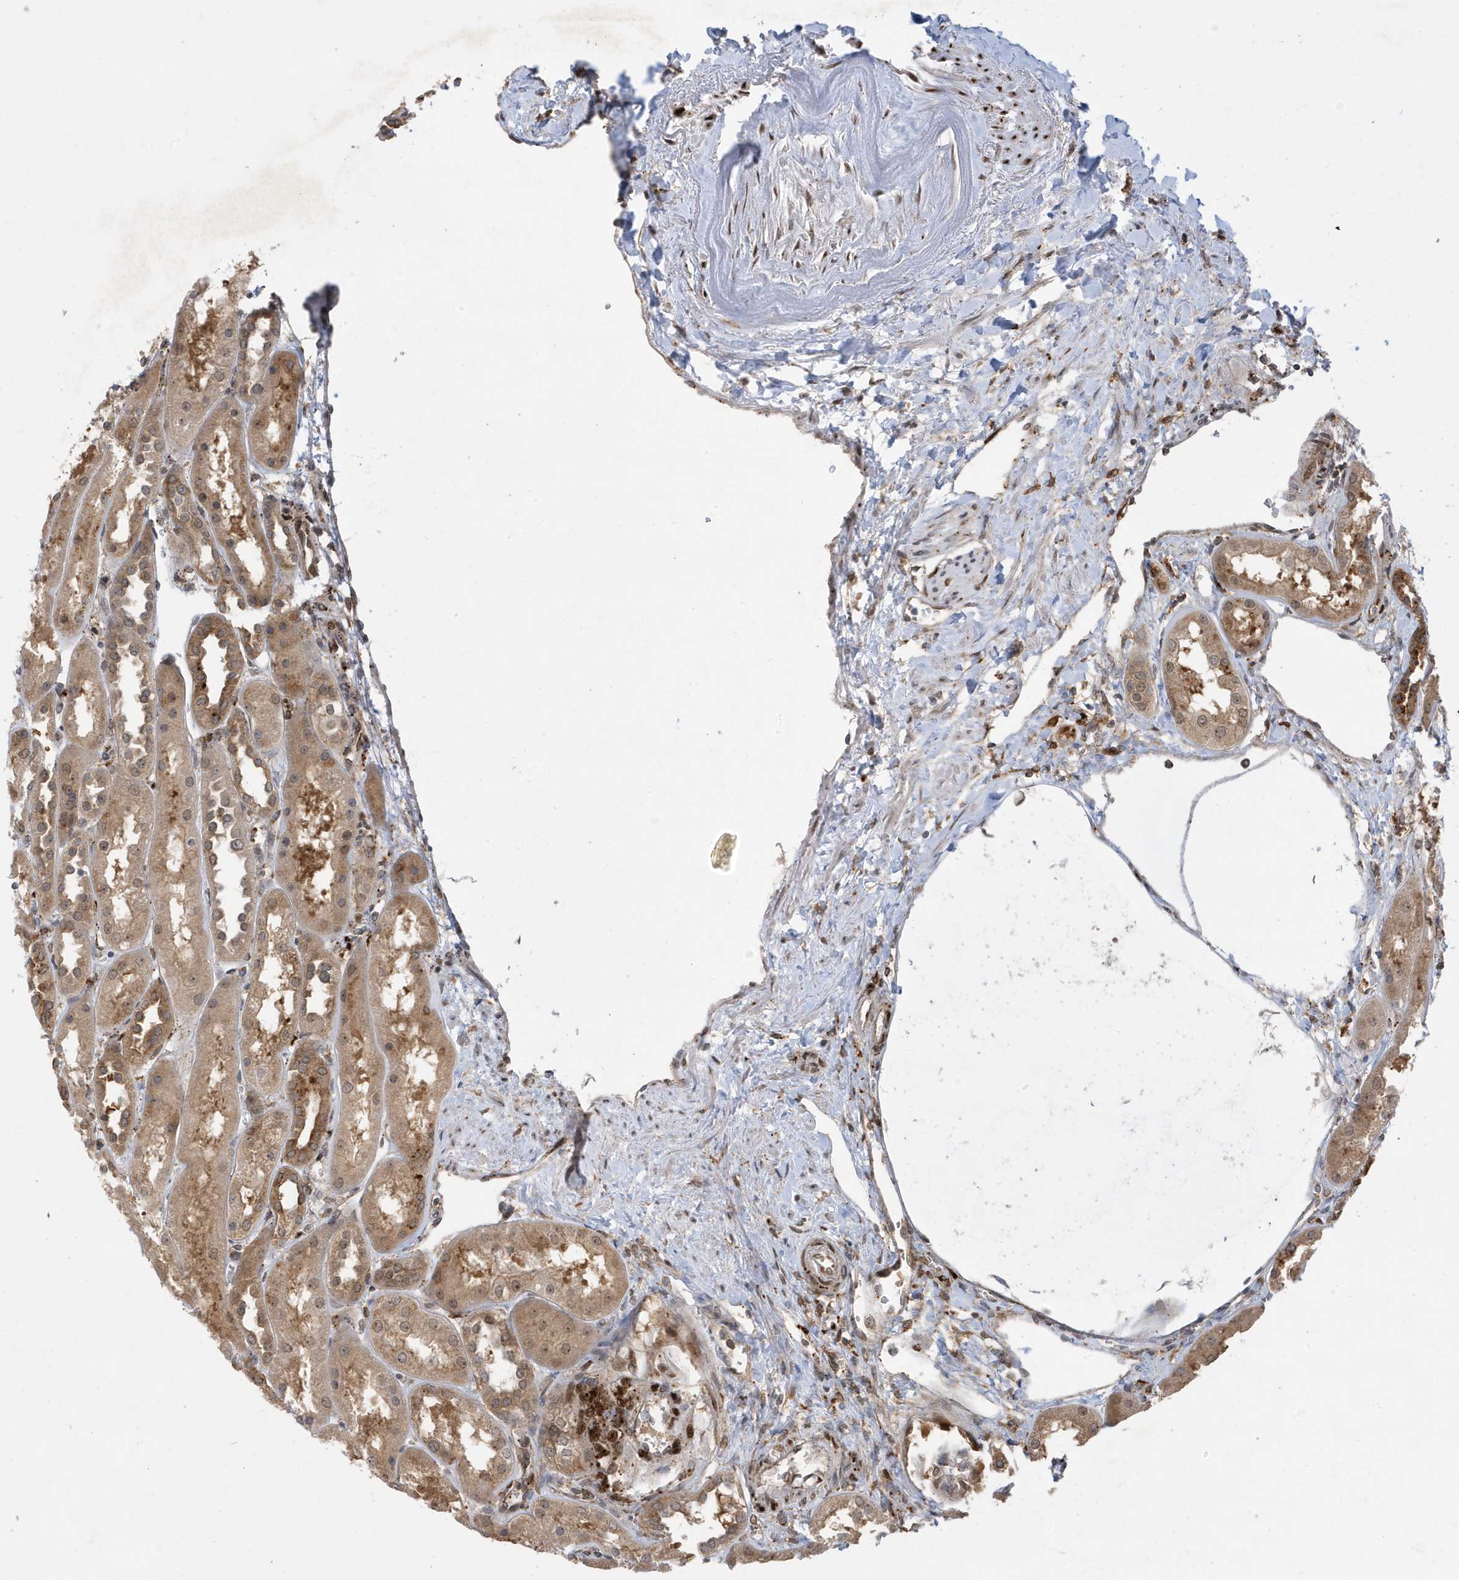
{"staining": {"intensity": "moderate", "quantity": "25%-75%", "location": "cytoplasmic/membranous,nuclear"}, "tissue": "kidney", "cell_type": "Cells in glomeruli", "image_type": "normal", "snomed": [{"axis": "morphology", "description": "Normal tissue, NOS"}, {"axis": "topography", "description": "Kidney"}], "caption": "Immunohistochemical staining of normal kidney displays 25%-75% levels of moderate cytoplasmic/membranous,nuclear protein staining in about 25%-75% of cells in glomeruli.", "gene": "ZNF507", "patient": {"sex": "male", "age": 70}}